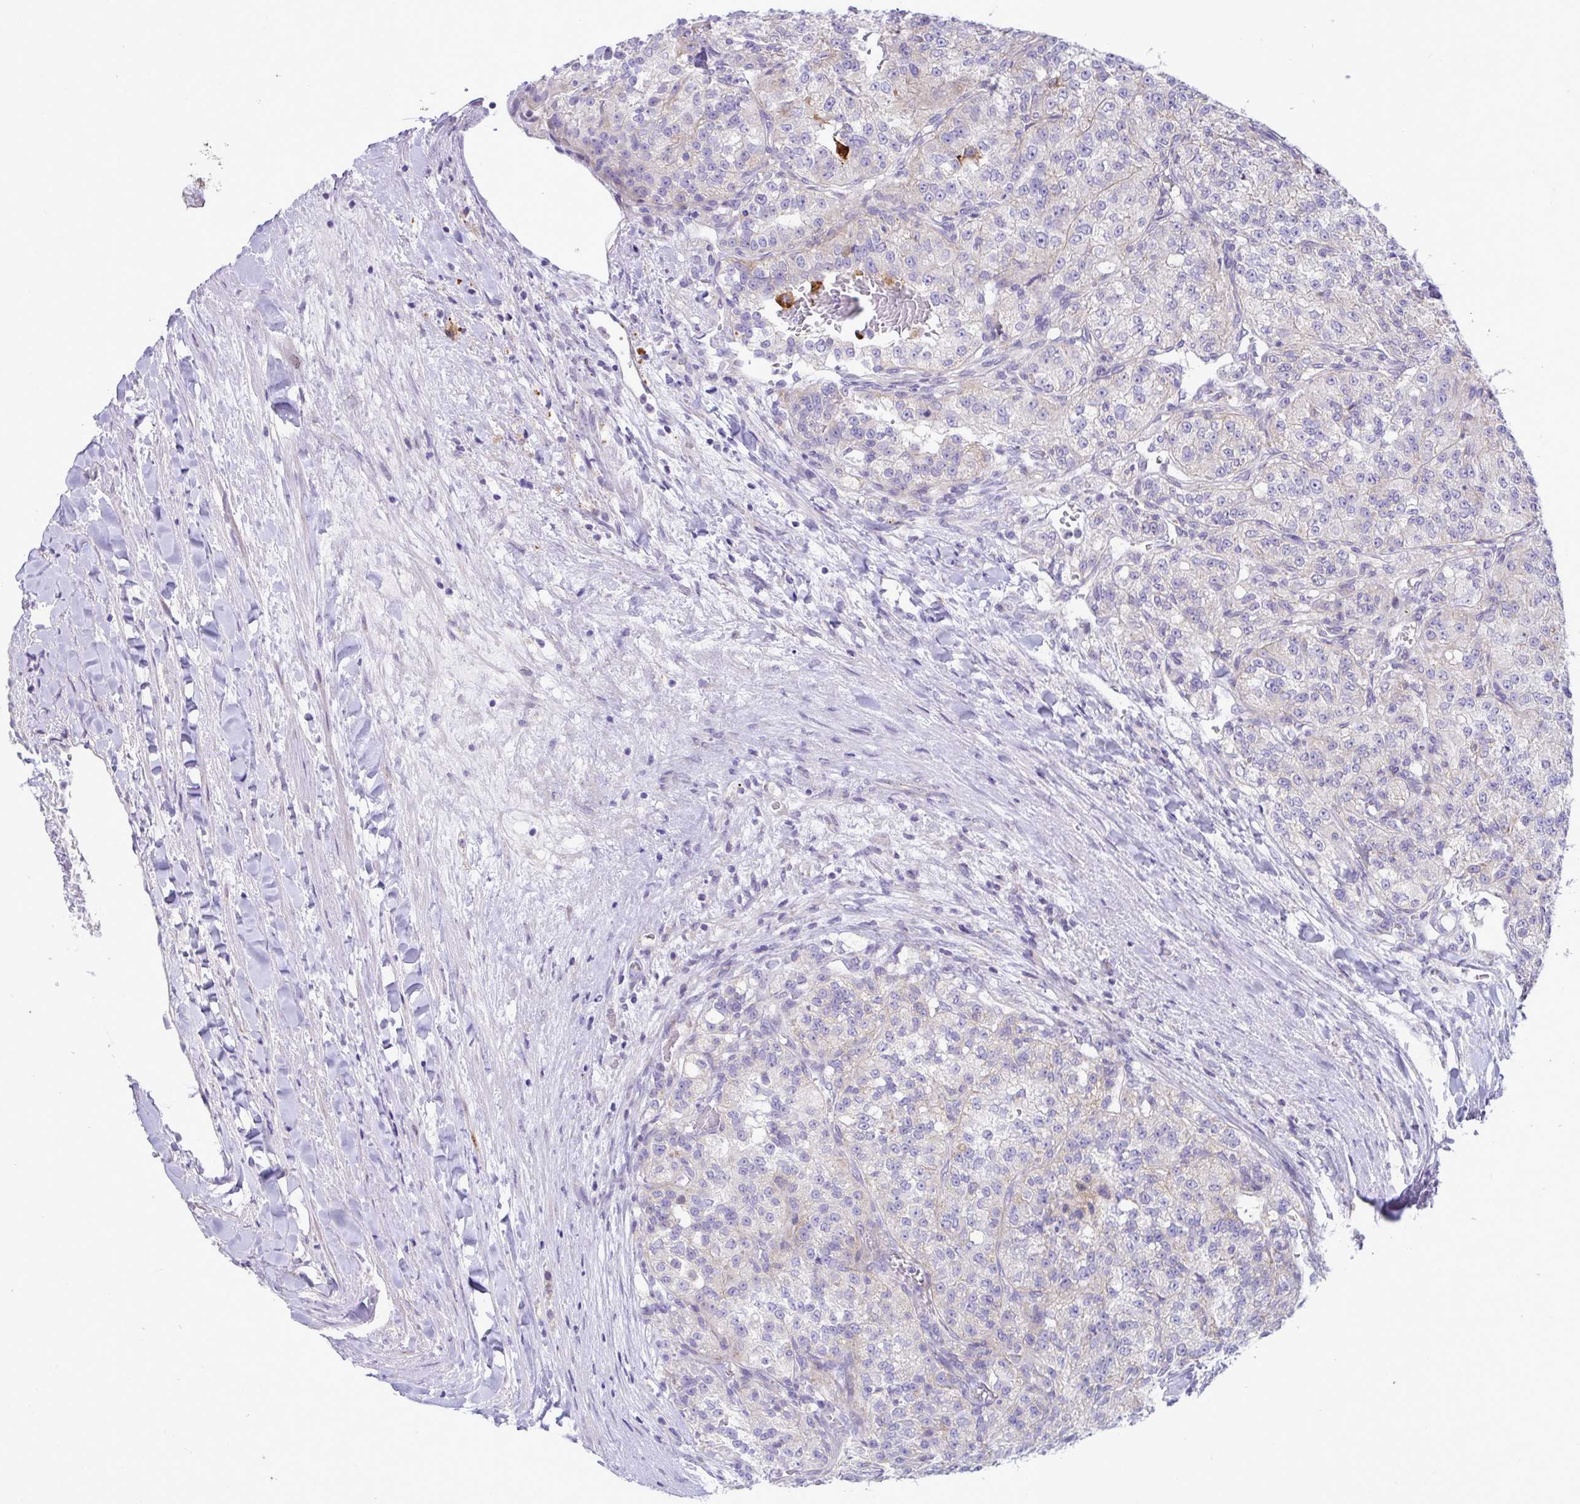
{"staining": {"intensity": "negative", "quantity": "none", "location": "none"}, "tissue": "renal cancer", "cell_type": "Tumor cells", "image_type": "cancer", "snomed": [{"axis": "morphology", "description": "Adenocarcinoma, NOS"}, {"axis": "topography", "description": "Kidney"}], "caption": "A high-resolution histopathology image shows immunohistochemistry (IHC) staining of renal cancer (adenocarcinoma), which displays no significant staining in tumor cells.", "gene": "DTX3", "patient": {"sex": "female", "age": 63}}